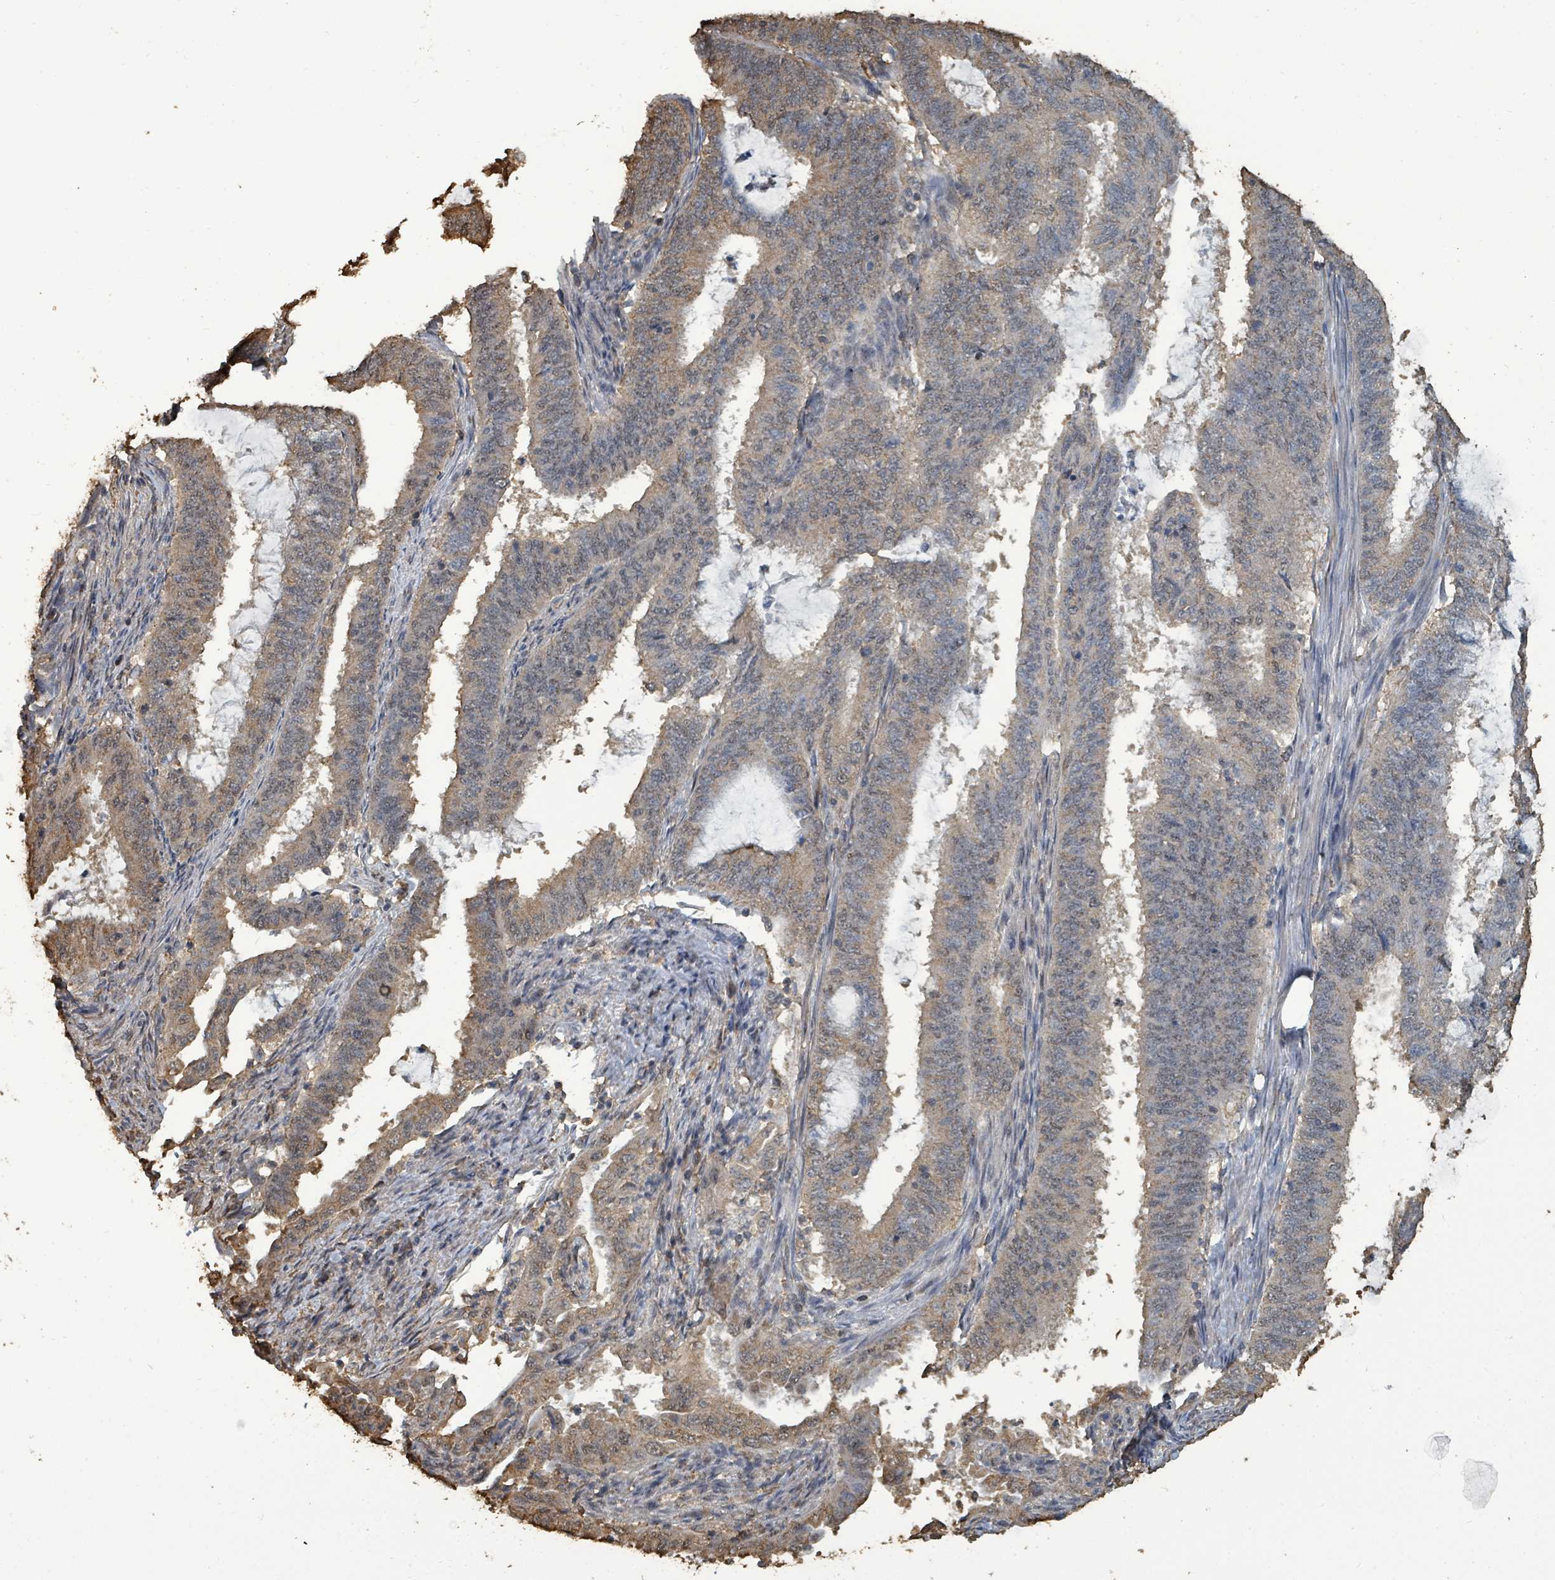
{"staining": {"intensity": "weak", "quantity": "25%-75%", "location": "cytoplasmic/membranous"}, "tissue": "endometrial cancer", "cell_type": "Tumor cells", "image_type": "cancer", "snomed": [{"axis": "morphology", "description": "Adenocarcinoma, NOS"}, {"axis": "topography", "description": "Endometrium"}], "caption": "Weak cytoplasmic/membranous protein expression is identified in about 25%-75% of tumor cells in endometrial adenocarcinoma.", "gene": "C6orf52", "patient": {"sex": "female", "age": 51}}